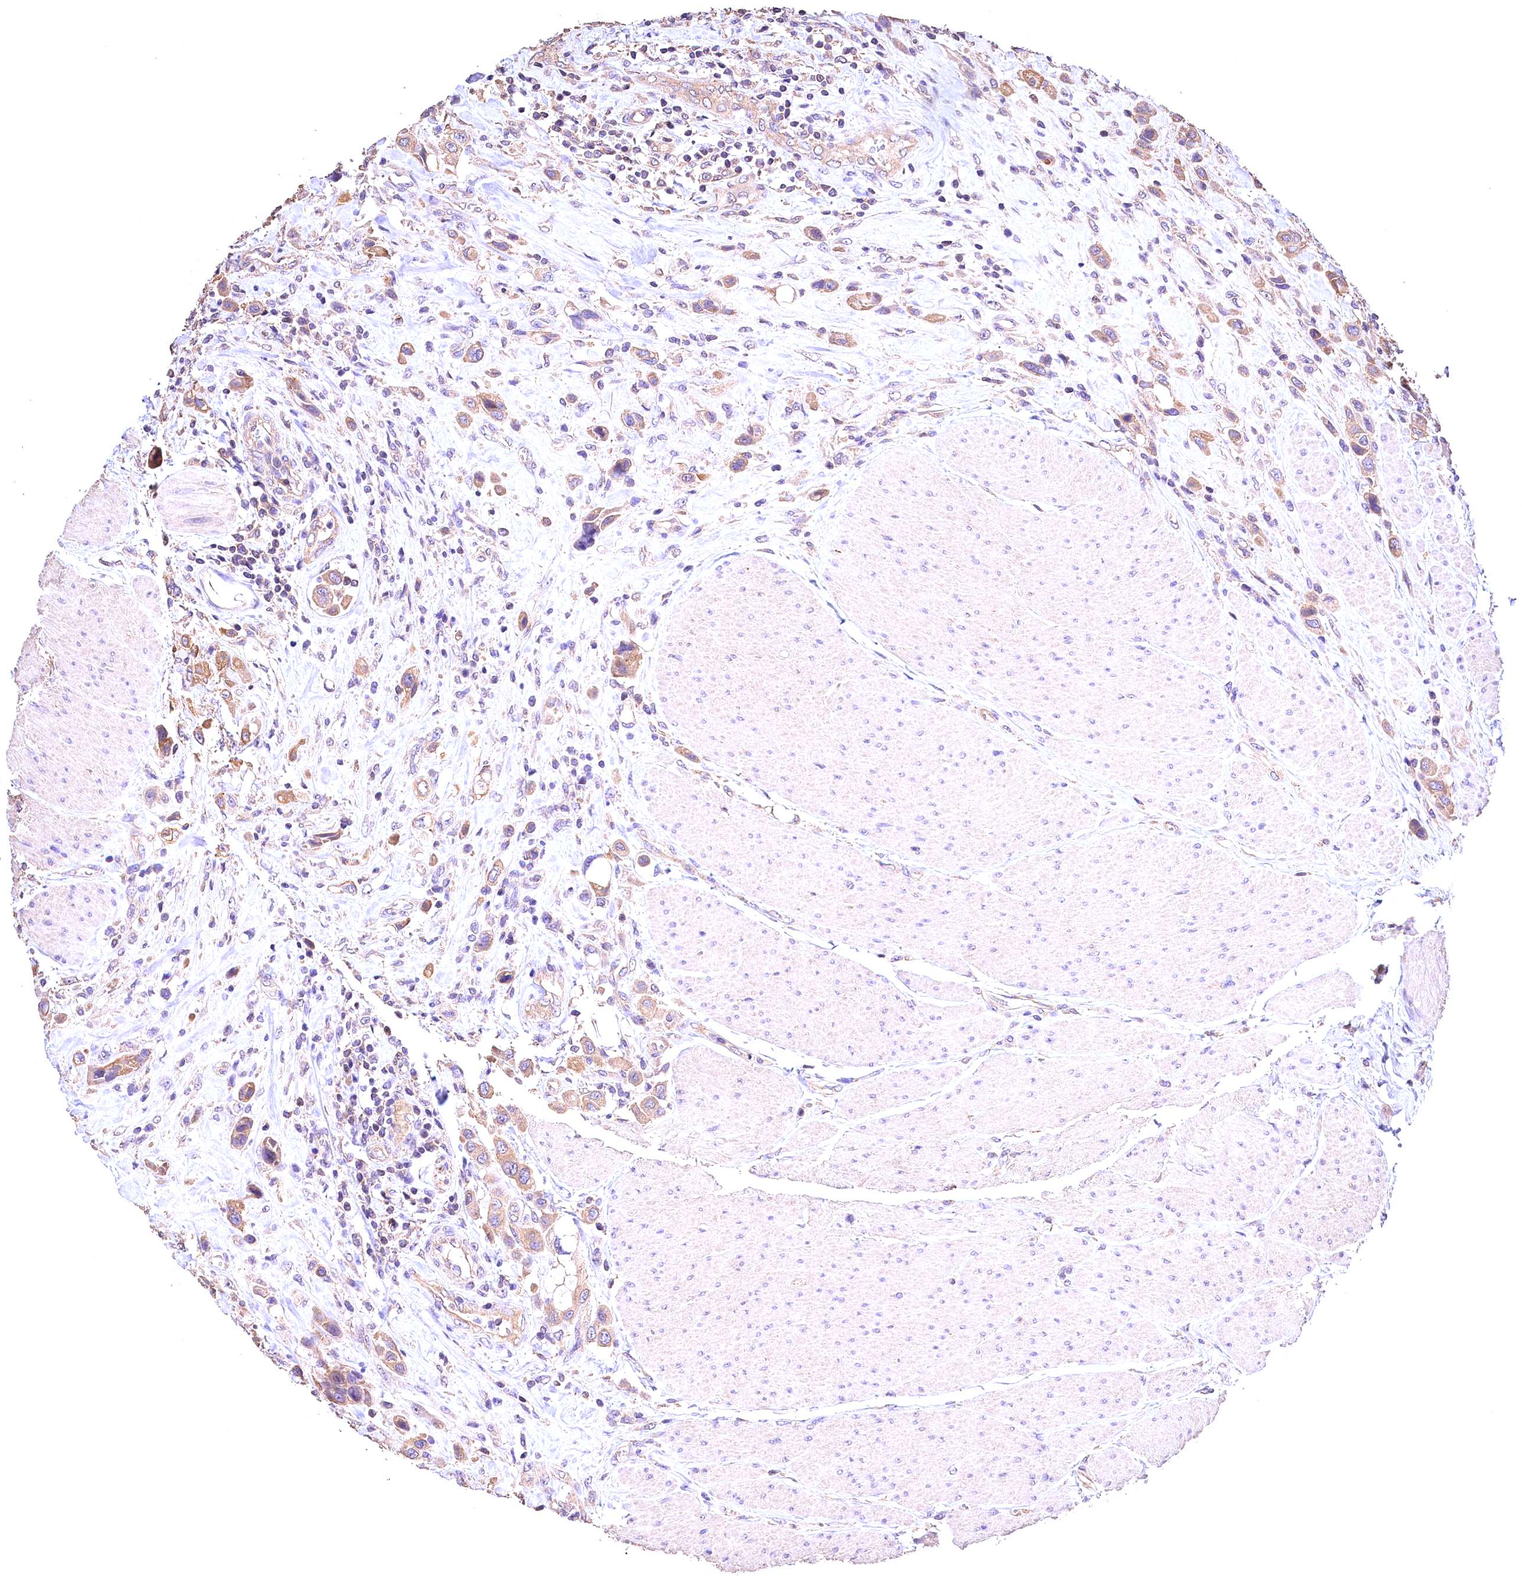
{"staining": {"intensity": "moderate", "quantity": ">75%", "location": "cytoplasmic/membranous"}, "tissue": "urothelial cancer", "cell_type": "Tumor cells", "image_type": "cancer", "snomed": [{"axis": "morphology", "description": "Urothelial carcinoma, High grade"}, {"axis": "topography", "description": "Urinary bladder"}], "caption": "A micrograph of urothelial cancer stained for a protein shows moderate cytoplasmic/membranous brown staining in tumor cells. The protein is shown in brown color, while the nuclei are stained blue.", "gene": "OAS3", "patient": {"sex": "male", "age": 50}}